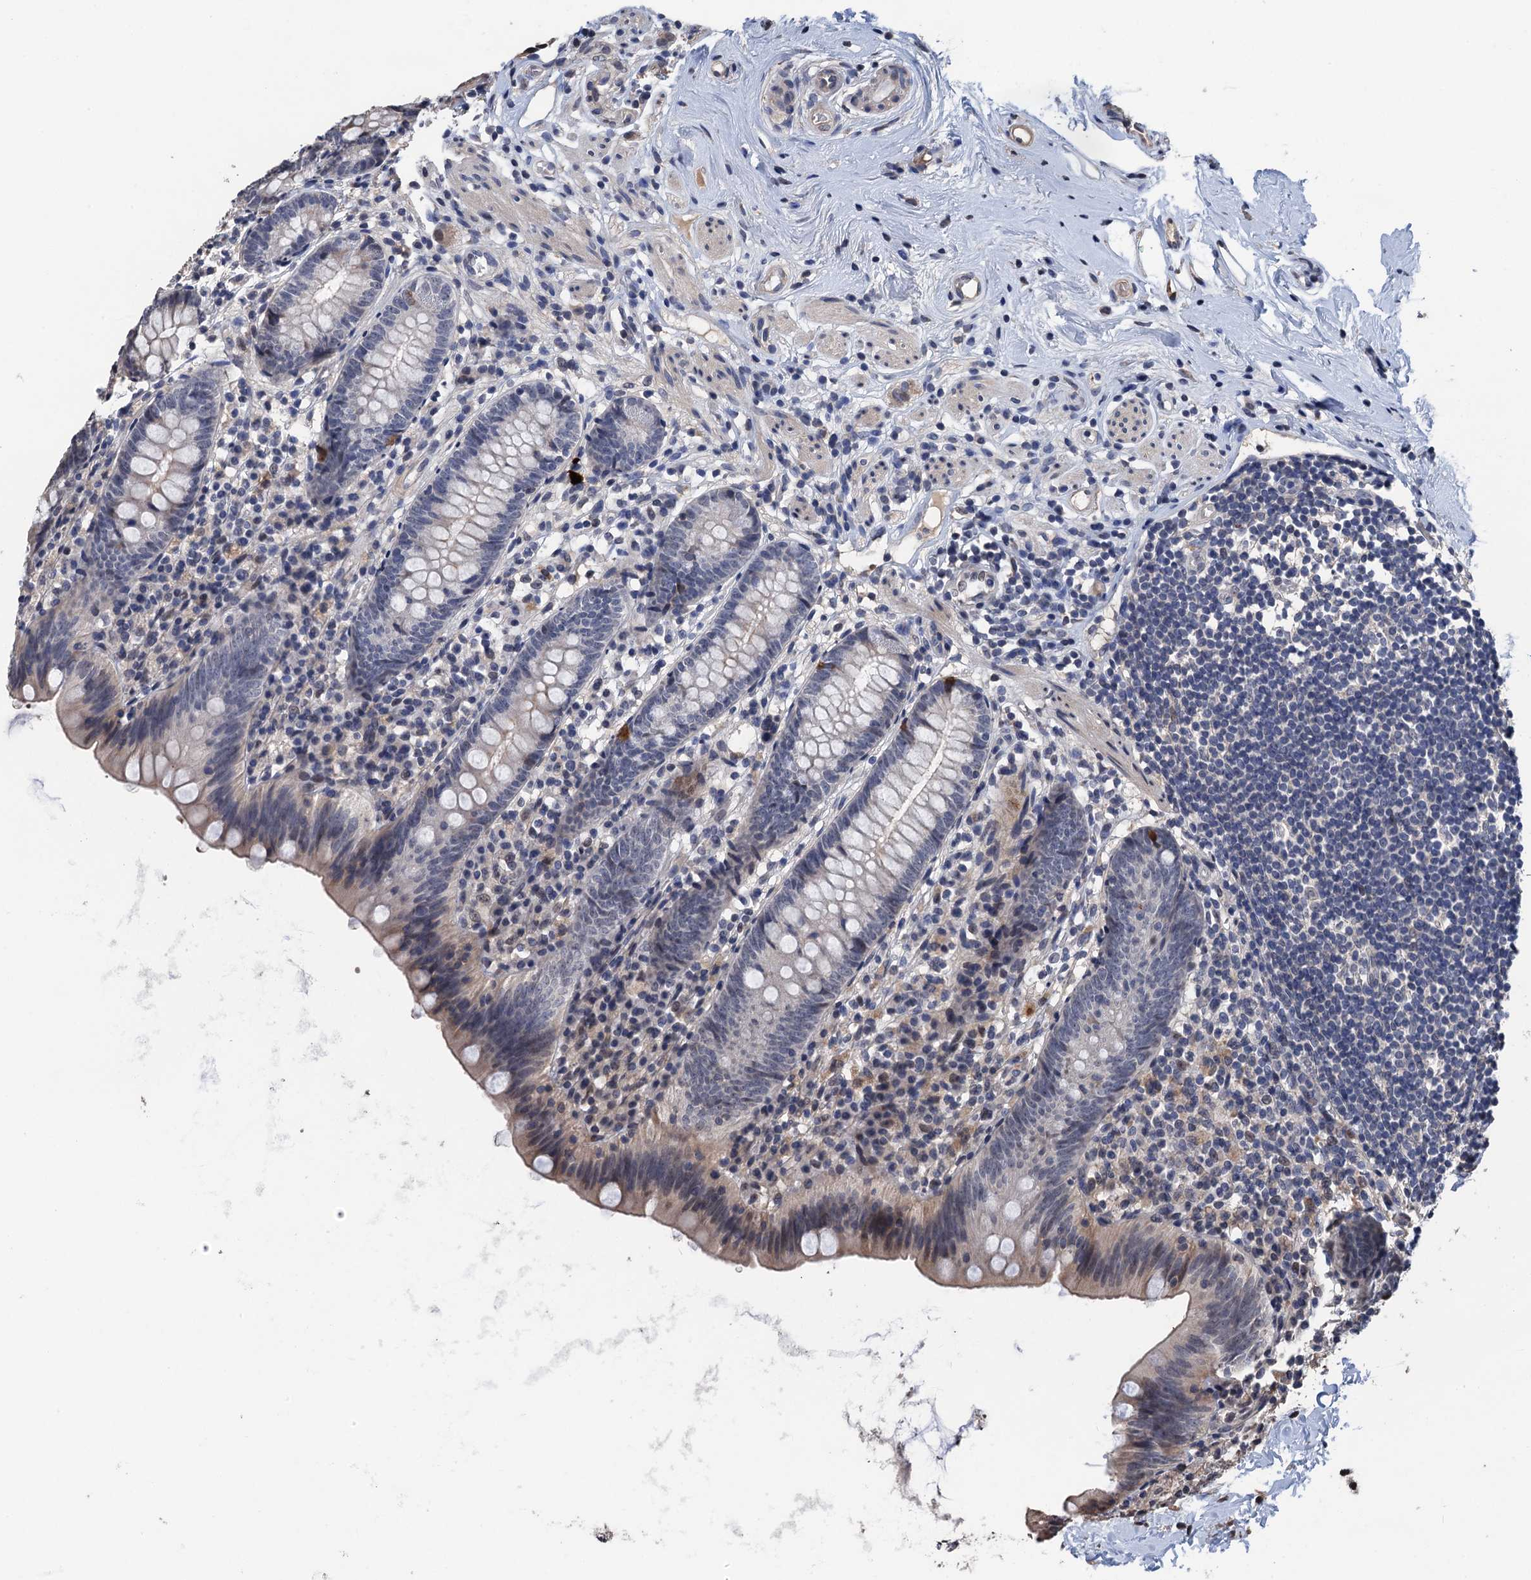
{"staining": {"intensity": "weak", "quantity": "<25%", "location": "cytoplasmic/membranous"}, "tissue": "appendix", "cell_type": "Glandular cells", "image_type": "normal", "snomed": [{"axis": "morphology", "description": "Normal tissue, NOS"}, {"axis": "topography", "description": "Appendix"}], "caption": "This is an IHC micrograph of benign human appendix. There is no positivity in glandular cells.", "gene": "ART5", "patient": {"sex": "female", "age": 62}}